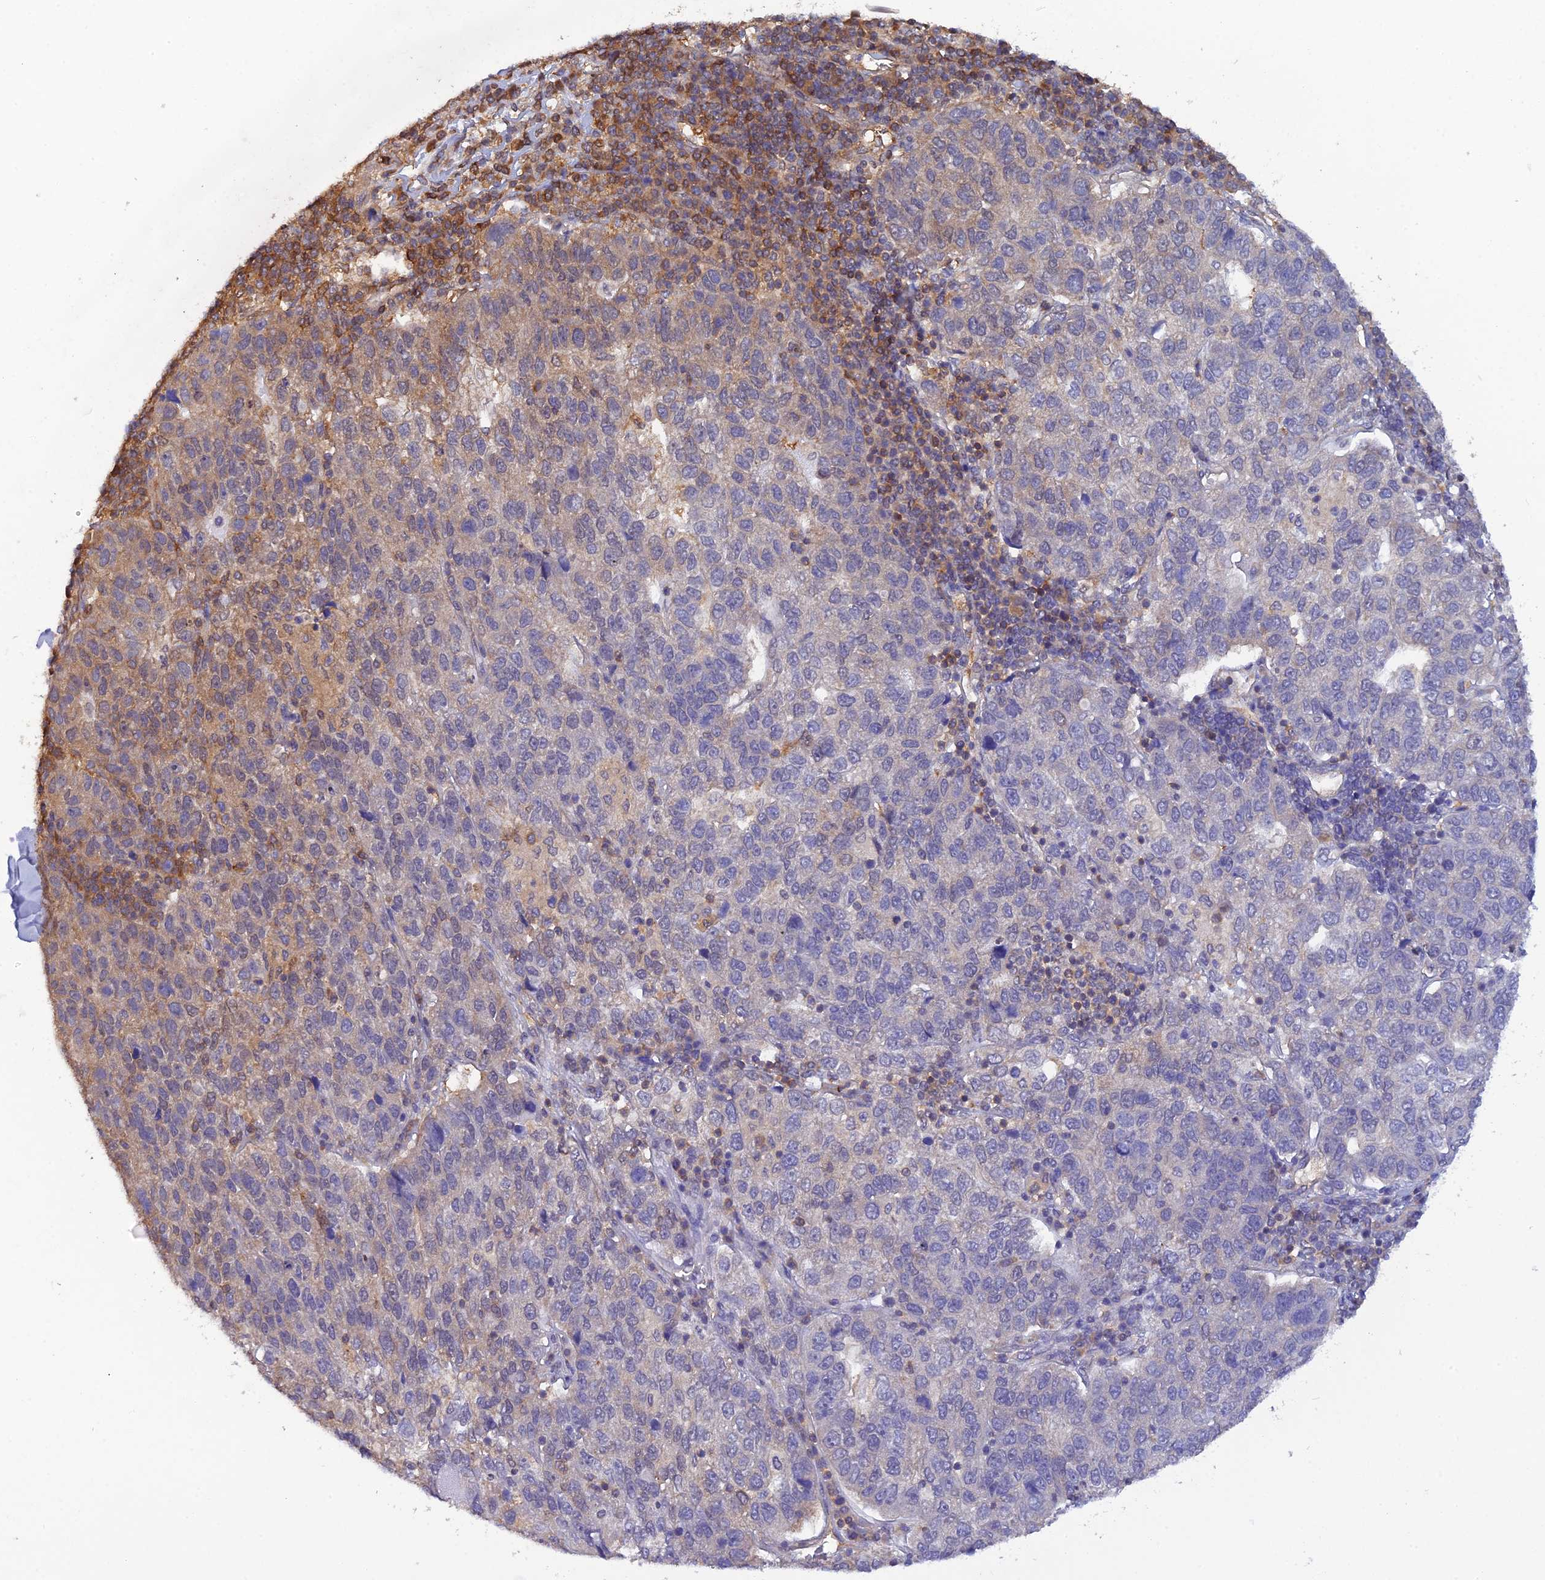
{"staining": {"intensity": "moderate", "quantity": "<25%", "location": "cytoplasmic/membranous"}, "tissue": "pancreatic cancer", "cell_type": "Tumor cells", "image_type": "cancer", "snomed": [{"axis": "morphology", "description": "Adenocarcinoma, NOS"}, {"axis": "topography", "description": "Pancreas"}], "caption": "Tumor cells reveal low levels of moderate cytoplasmic/membranous staining in about <25% of cells in adenocarcinoma (pancreatic).", "gene": "HINT1", "patient": {"sex": "female", "age": 61}}